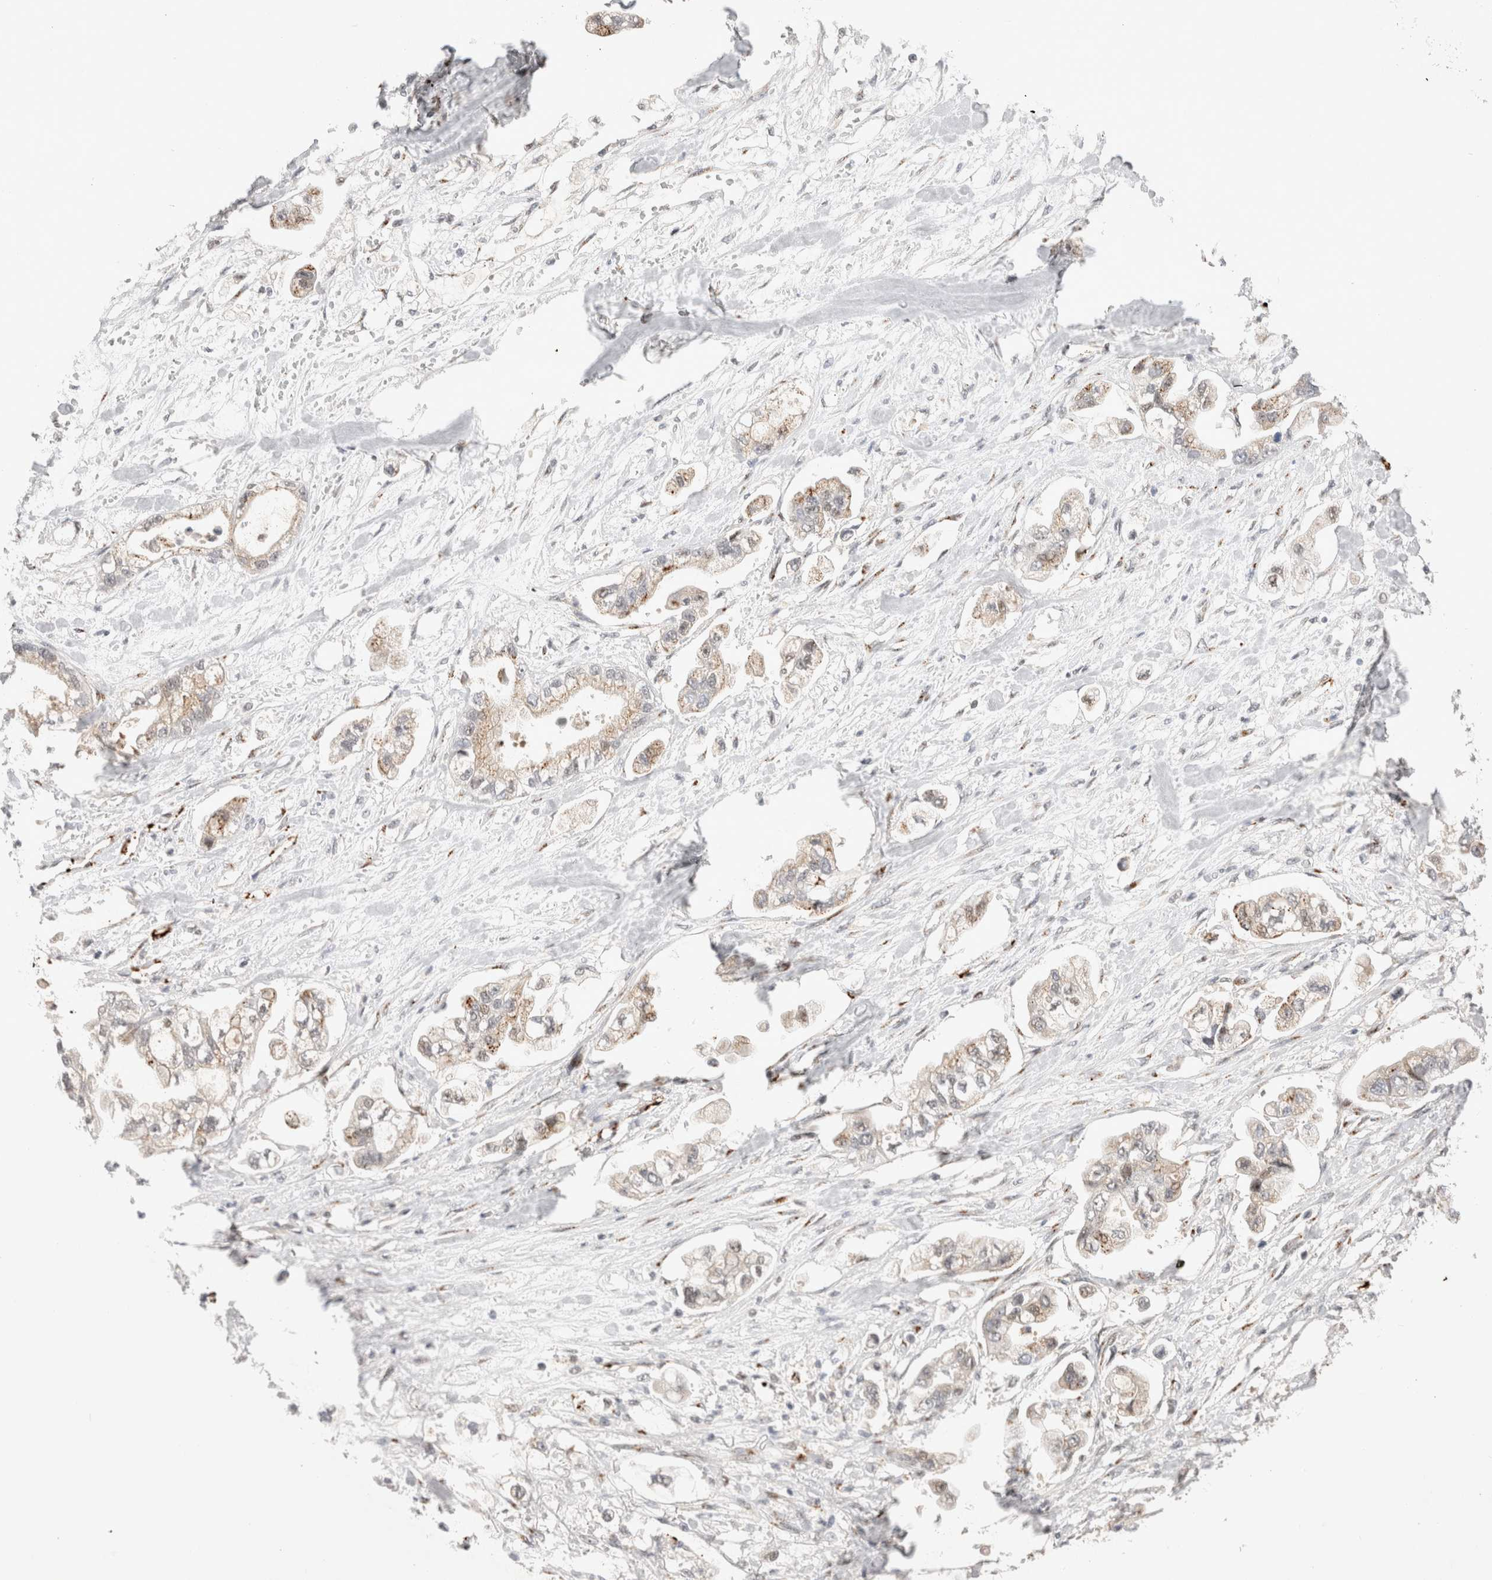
{"staining": {"intensity": "weak", "quantity": "25%-75%", "location": "cytoplasmic/membranous"}, "tissue": "stomach cancer", "cell_type": "Tumor cells", "image_type": "cancer", "snomed": [{"axis": "morphology", "description": "Normal tissue, NOS"}, {"axis": "morphology", "description": "Adenocarcinoma, NOS"}, {"axis": "topography", "description": "Stomach"}], "caption": "Human stomach adenocarcinoma stained with a protein marker exhibits weak staining in tumor cells.", "gene": "VPS28", "patient": {"sex": "male", "age": 62}}